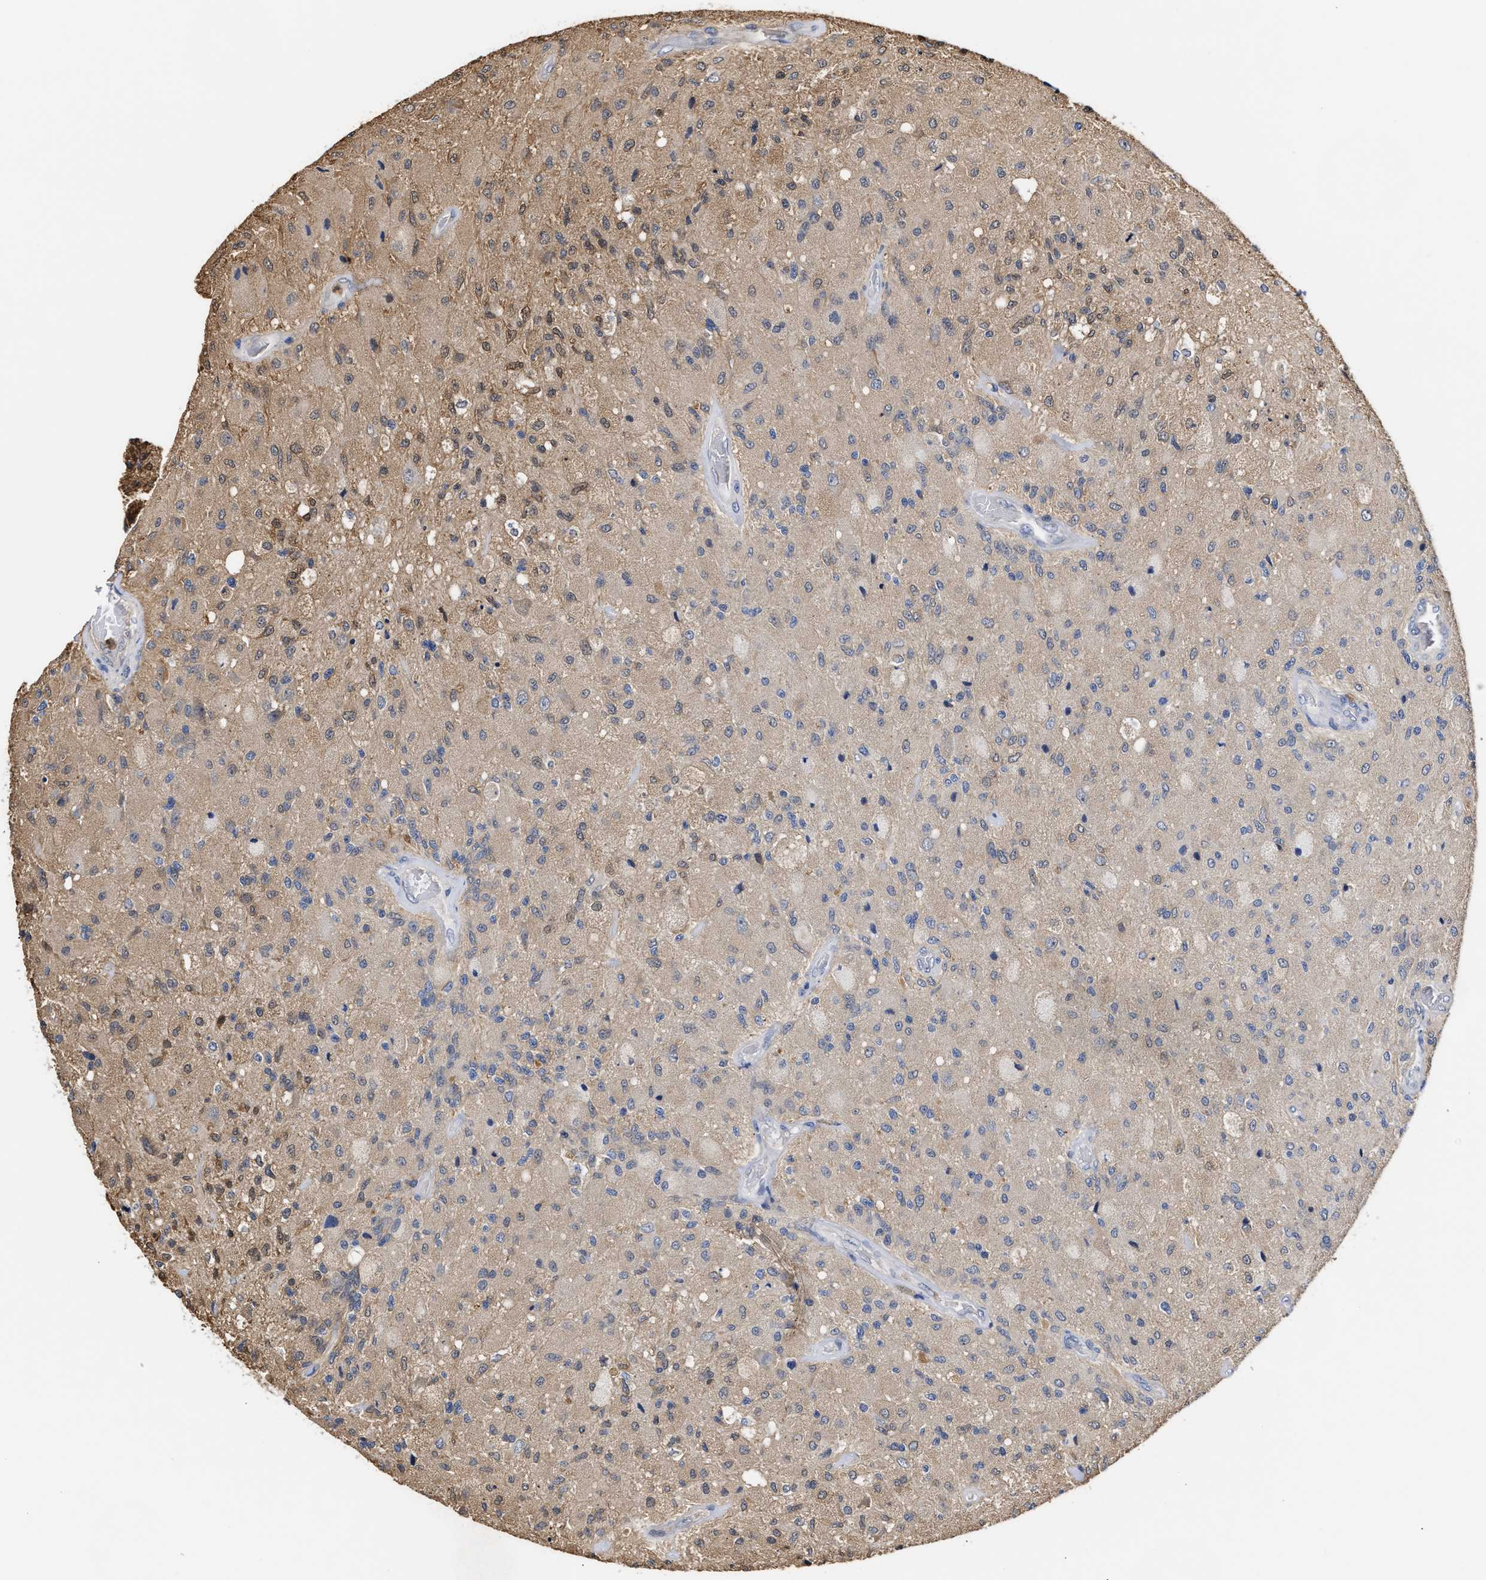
{"staining": {"intensity": "weak", "quantity": "<25%", "location": "cytoplasmic/membranous"}, "tissue": "glioma", "cell_type": "Tumor cells", "image_type": "cancer", "snomed": [{"axis": "morphology", "description": "Normal tissue, NOS"}, {"axis": "morphology", "description": "Glioma, malignant, High grade"}, {"axis": "topography", "description": "Cerebral cortex"}], "caption": "DAB (3,3'-diaminobenzidine) immunohistochemical staining of human malignant high-grade glioma shows no significant staining in tumor cells. The staining was performed using DAB to visualize the protein expression in brown, while the nuclei were stained in blue with hematoxylin (Magnification: 20x).", "gene": "KLHDC1", "patient": {"sex": "male", "age": 77}}